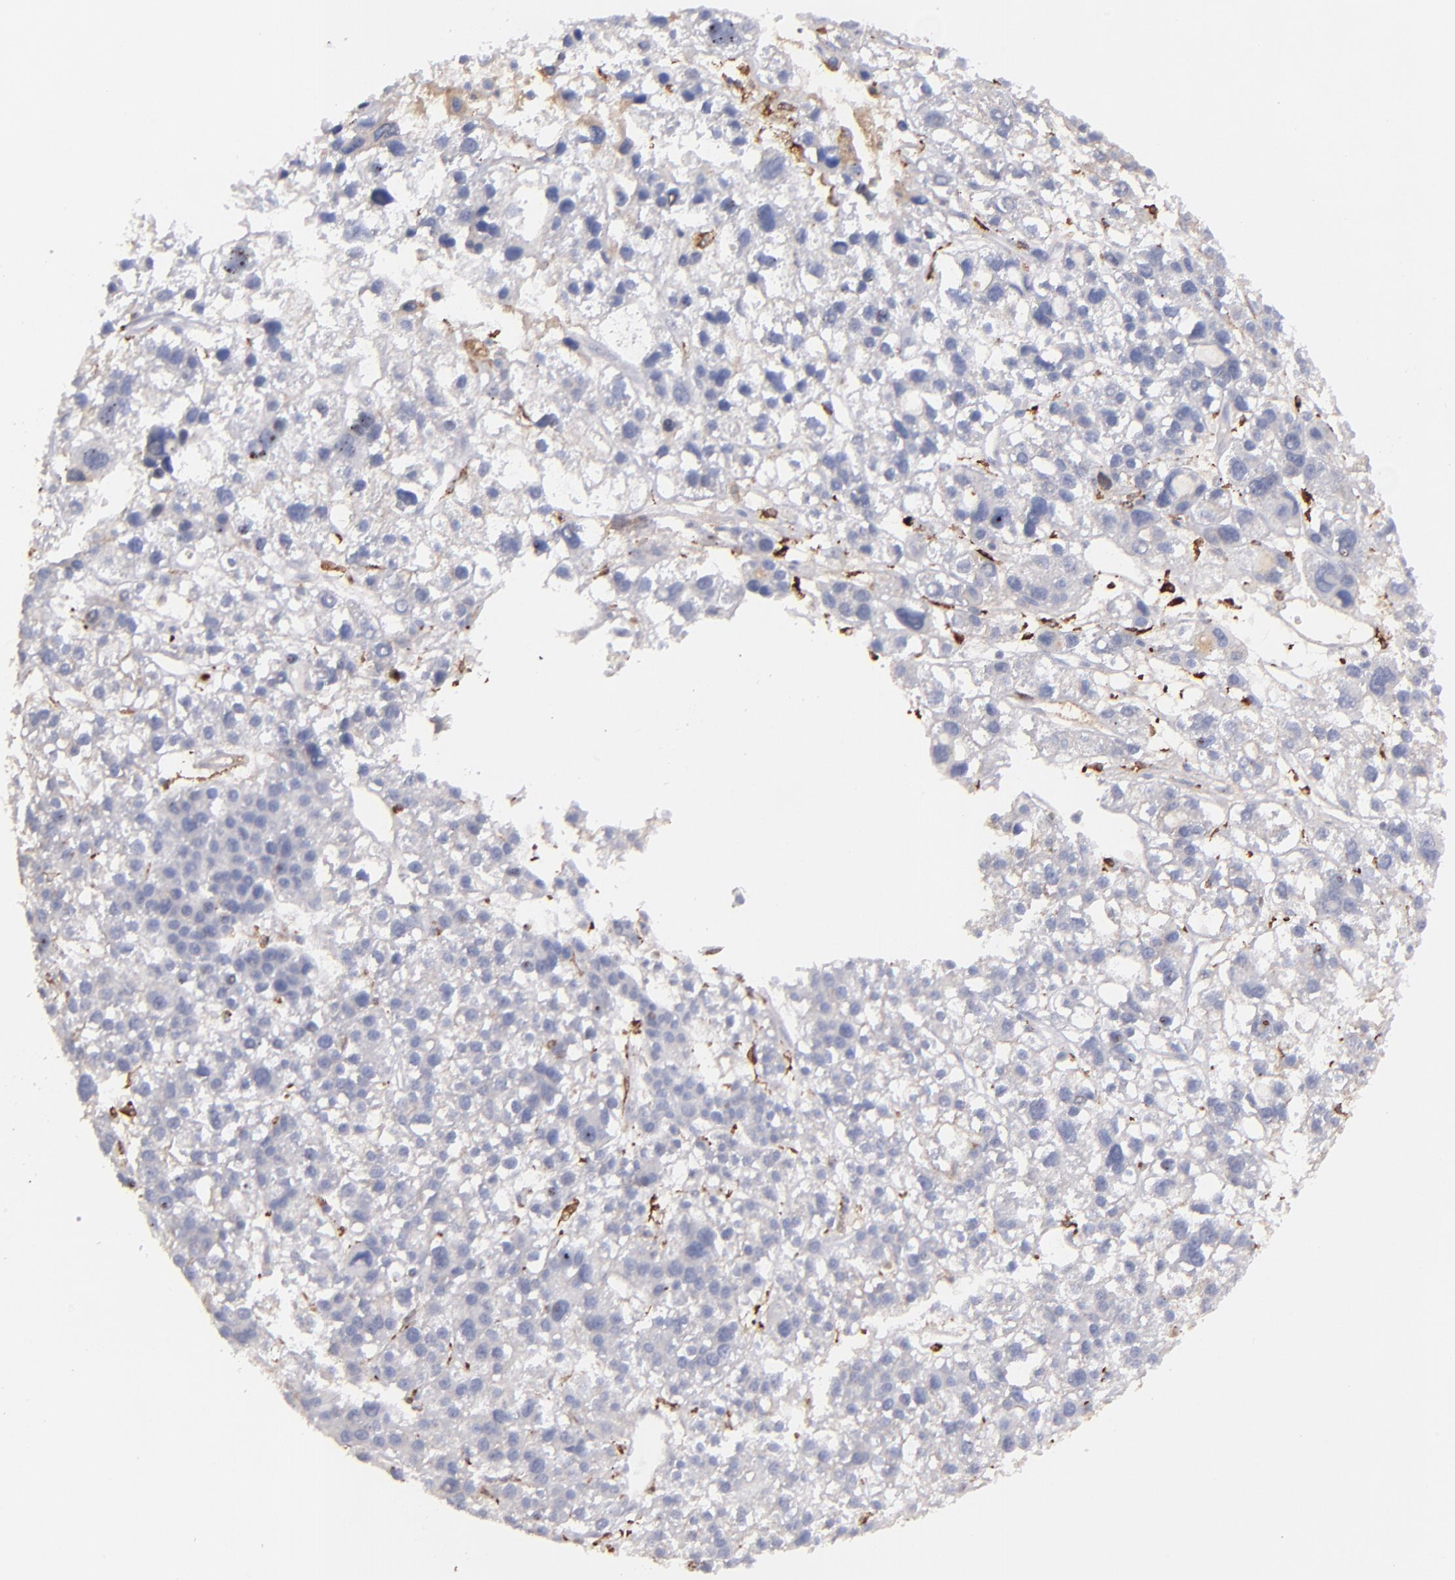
{"staining": {"intensity": "weak", "quantity": "<25%", "location": "cytoplasmic/membranous"}, "tissue": "liver cancer", "cell_type": "Tumor cells", "image_type": "cancer", "snomed": [{"axis": "morphology", "description": "Carcinoma, Hepatocellular, NOS"}, {"axis": "topography", "description": "Liver"}], "caption": "Immunohistochemistry (IHC) photomicrograph of human hepatocellular carcinoma (liver) stained for a protein (brown), which reveals no positivity in tumor cells.", "gene": "C1QA", "patient": {"sex": "female", "age": 85}}